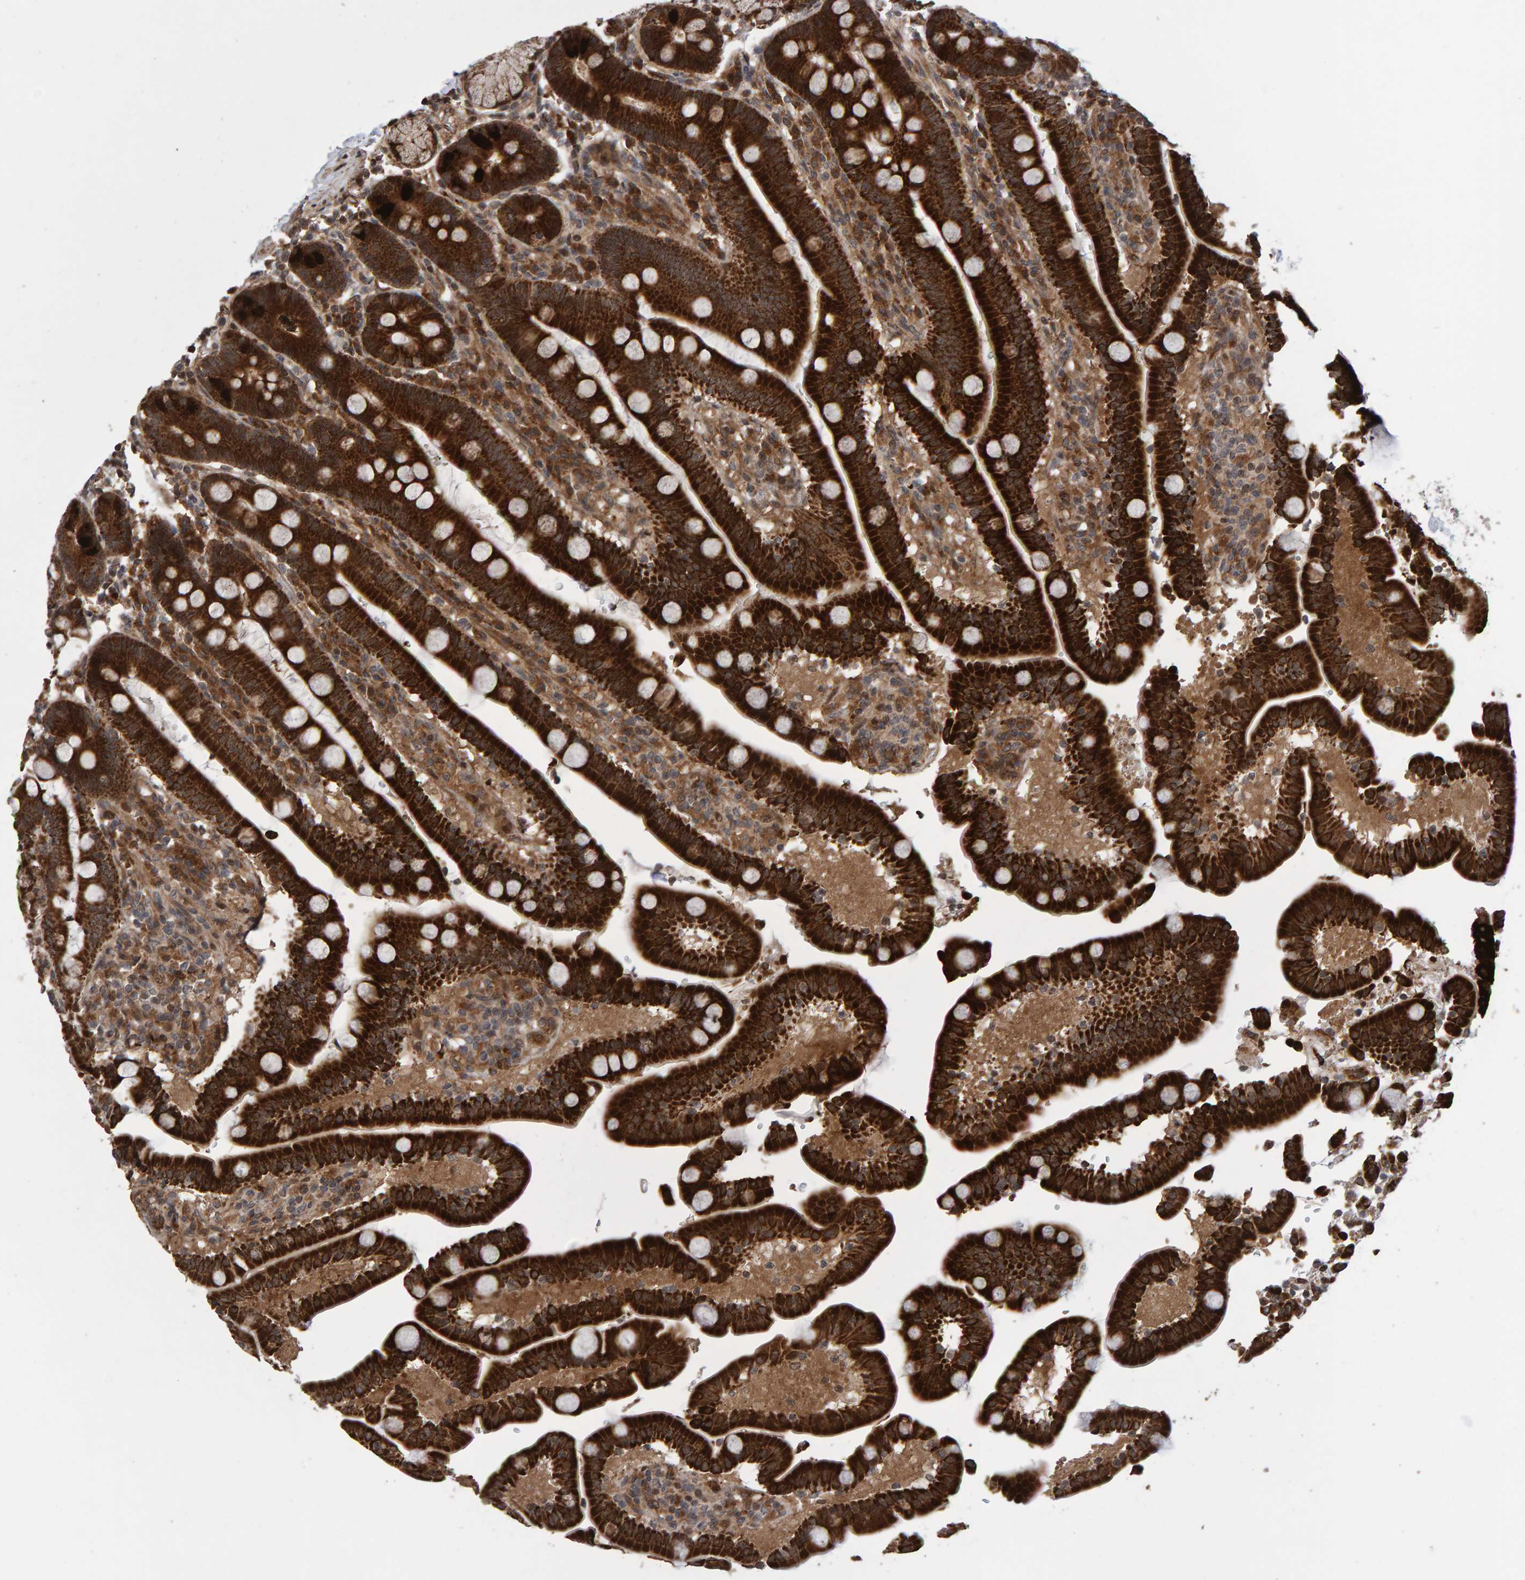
{"staining": {"intensity": "strong", "quantity": ">75%", "location": "cytoplasmic/membranous"}, "tissue": "duodenum", "cell_type": "Glandular cells", "image_type": "normal", "snomed": [{"axis": "morphology", "description": "Normal tissue, NOS"}, {"axis": "topography", "description": "Small intestine, NOS"}], "caption": "Immunohistochemical staining of normal duodenum demonstrates >75% levels of strong cytoplasmic/membranous protein positivity in about >75% of glandular cells.", "gene": "PECR", "patient": {"sex": "female", "age": 71}}